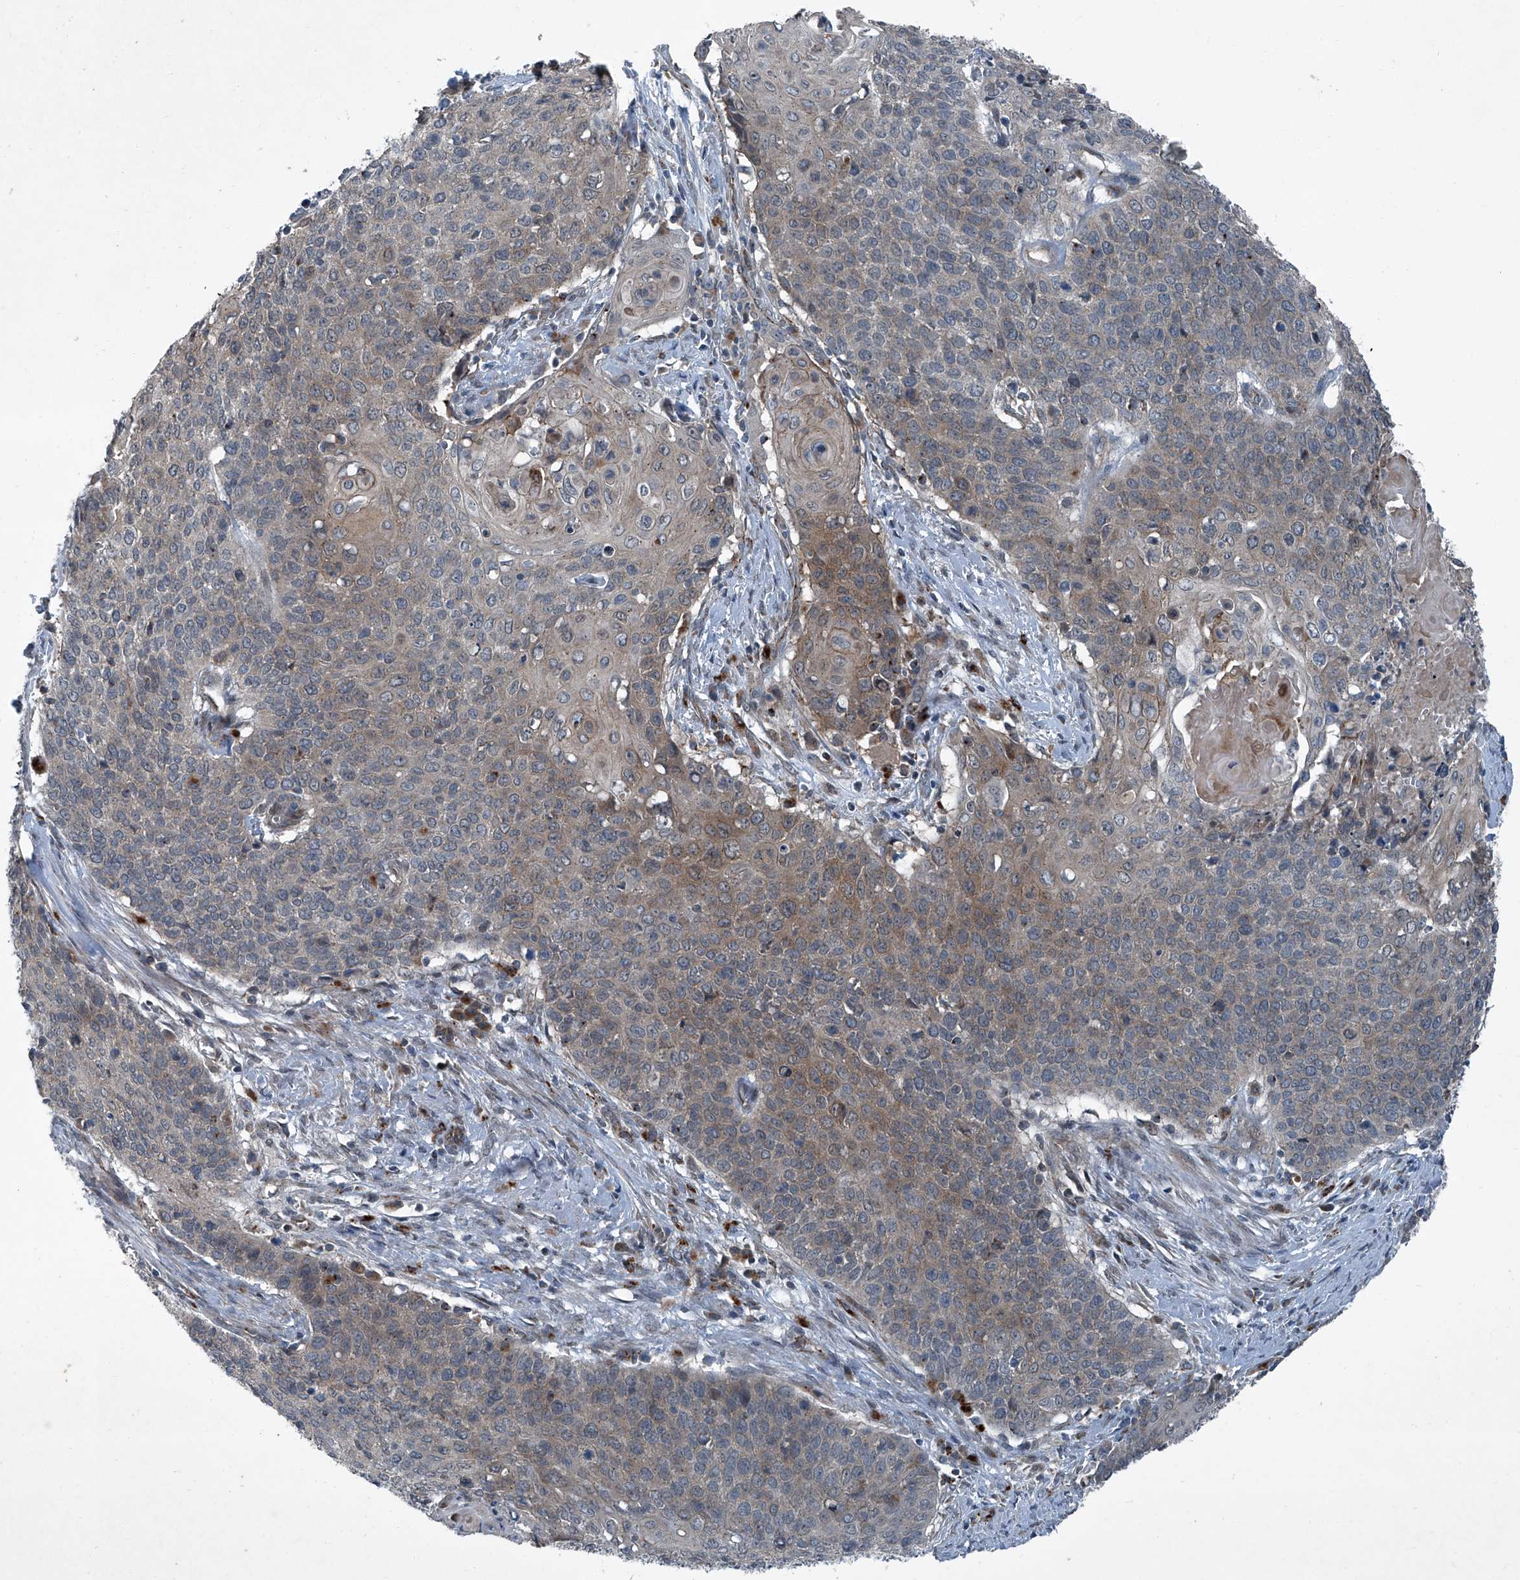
{"staining": {"intensity": "weak", "quantity": ">75%", "location": "cytoplasmic/membranous"}, "tissue": "cervical cancer", "cell_type": "Tumor cells", "image_type": "cancer", "snomed": [{"axis": "morphology", "description": "Squamous cell carcinoma, NOS"}, {"axis": "topography", "description": "Cervix"}], "caption": "Tumor cells display weak cytoplasmic/membranous positivity in about >75% of cells in cervical cancer (squamous cell carcinoma).", "gene": "SENP2", "patient": {"sex": "female", "age": 39}}